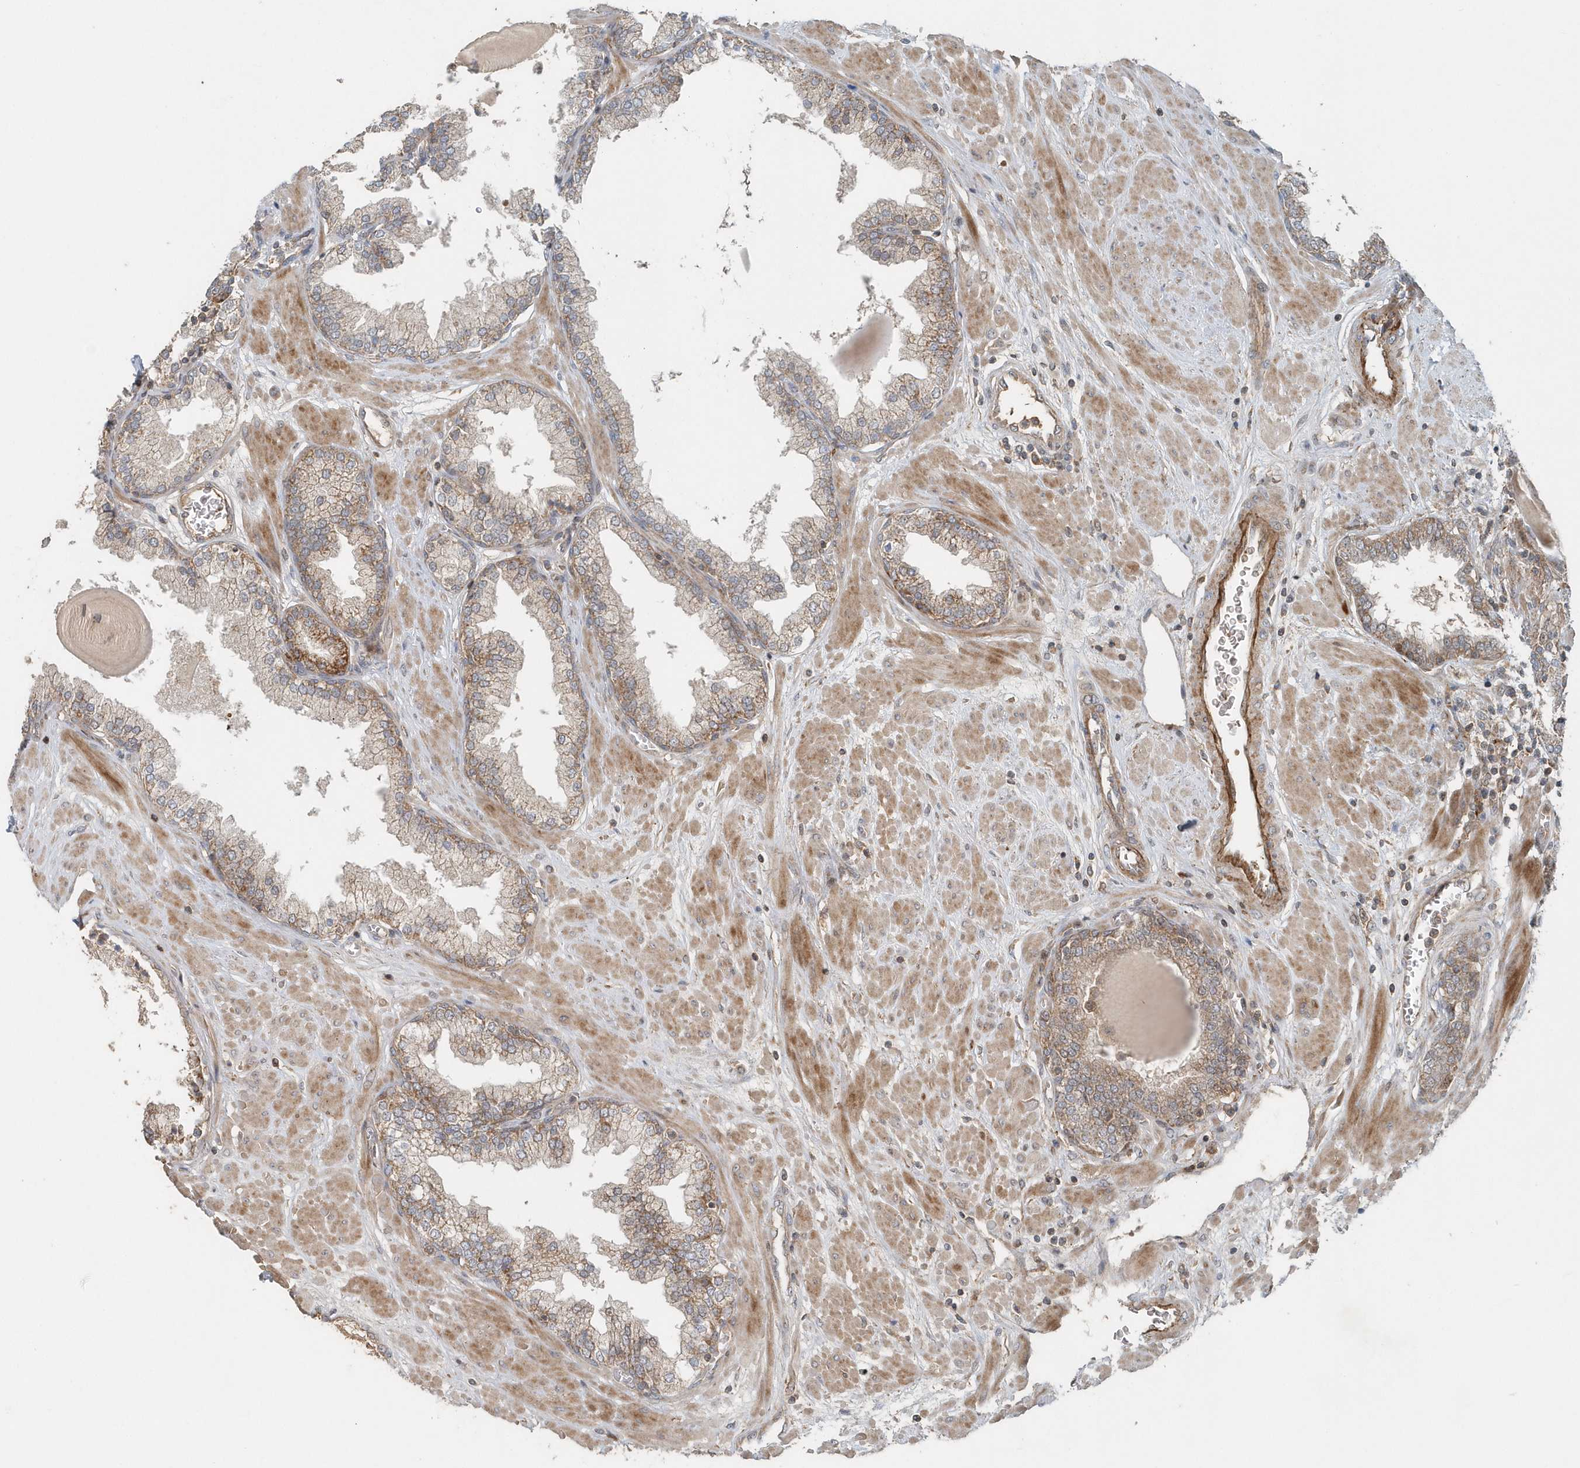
{"staining": {"intensity": "moderate", "quantity": ">75%", "location": "cytoplasmic/membranous"}, "tissue": "prostate", "cell_type": "Glandular cells", "image_type": "normal", "snomed": [{"axis": "morphology", "description": "Normal tissue, NOS"}, {"axis": "topography", "description": "Prostate"}], "caption": "An IHC histopathology image of normal tissue is shown. Protein staining in brown shows moderate cytoplasmic/membranous positivity in prostate within glandular cells. Immunohistochemistry (ihc) stains the protein of interest in brown and the nuclei are stained blue.", "gene": "MMUT", "patient": {"sex": "male", "age": 51}}